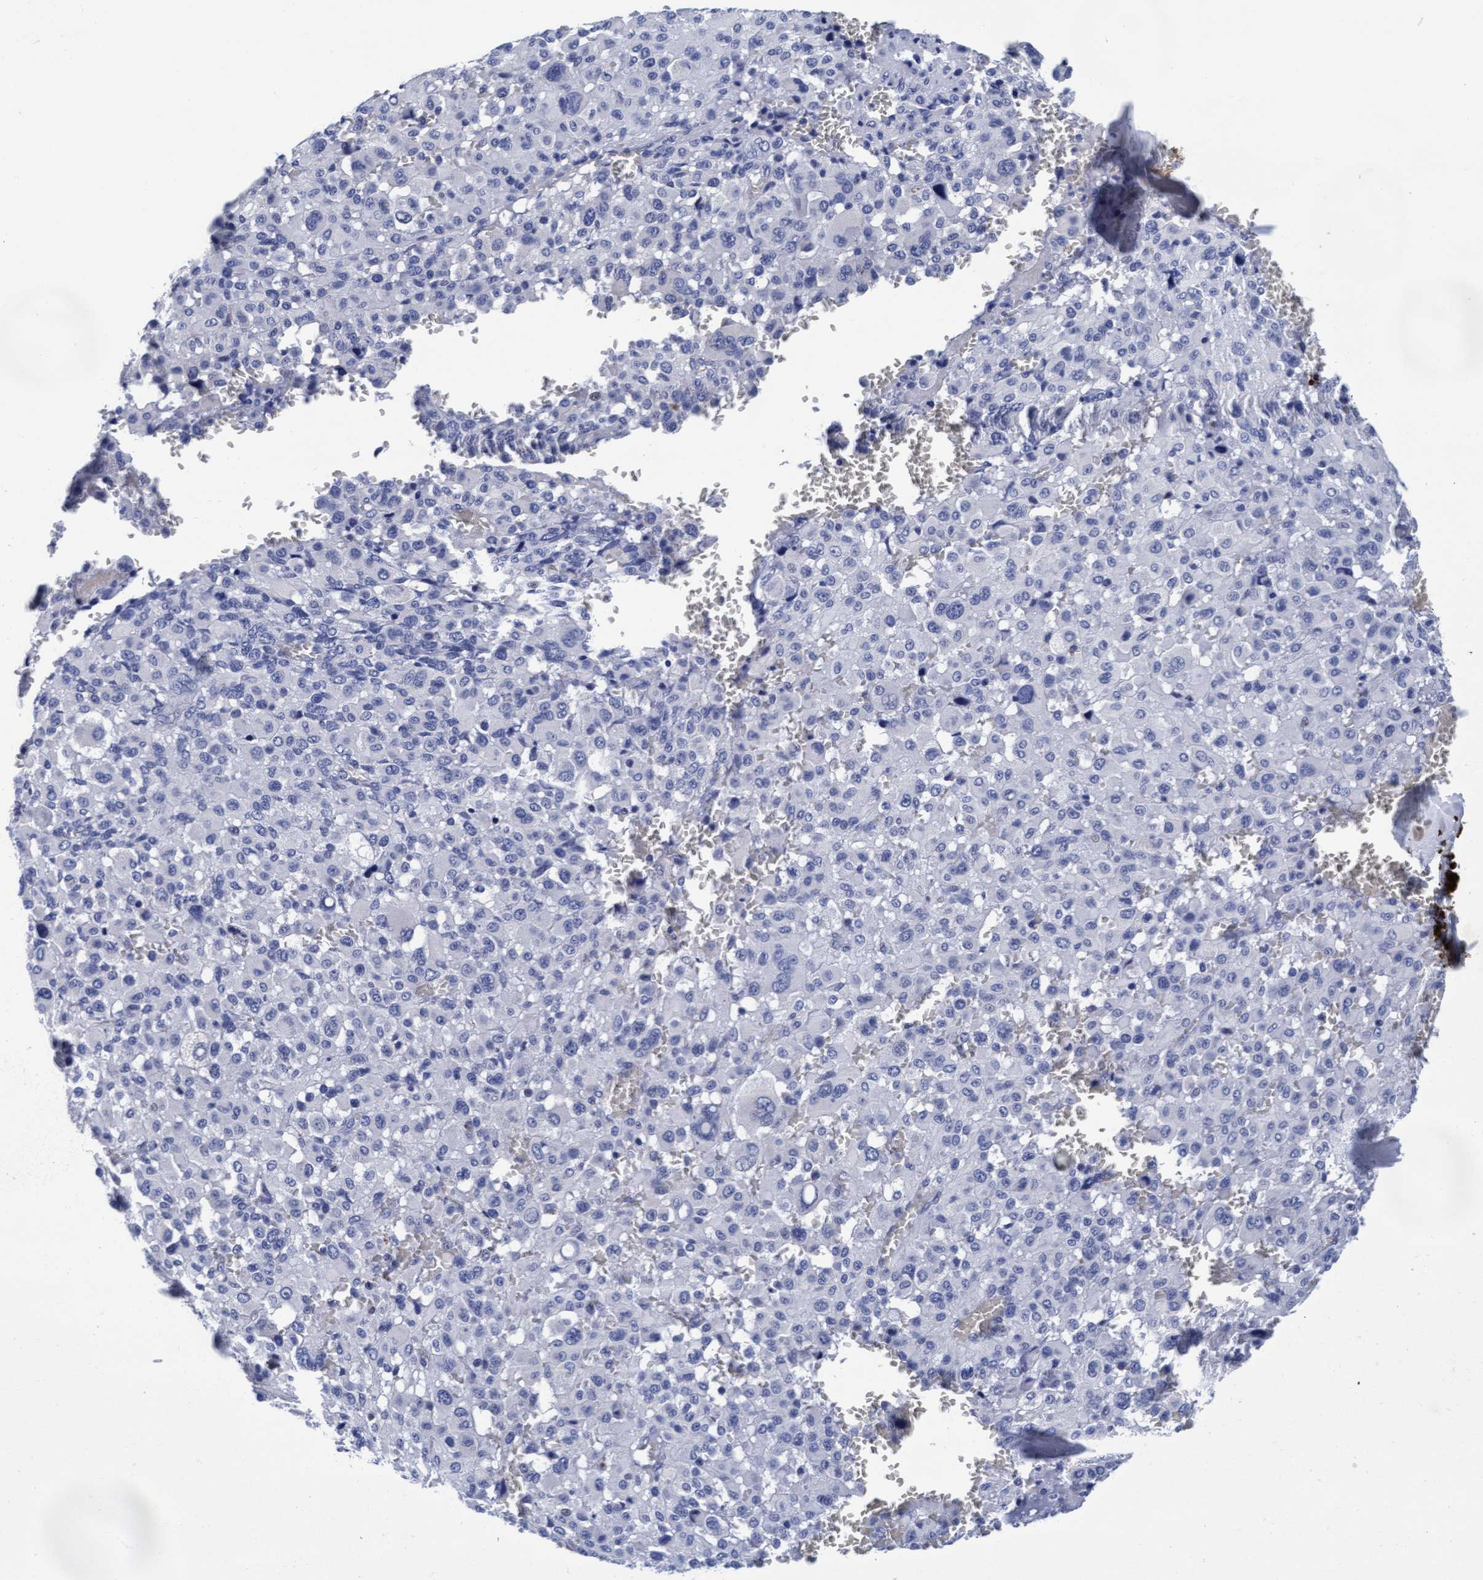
{"staining": {"intensity": "negative", "quantity": "none", "location": "none"}, "tissue": "melanoma", "cell_type": "Tumor cells", "image_type": "cancer", "snomed": [{"axis": "morphology", "description": "Malignant melanoma, Metastatic site"}, {"axis": "topography", "description": "Skin"}], "caption": "An image of human malignant melanoma (metastatic site) is negative for staining in tumor cells. Nuclei are stained in blue.", "gene": "ARSG", "patient": {"sex": "female", "age": 74}}